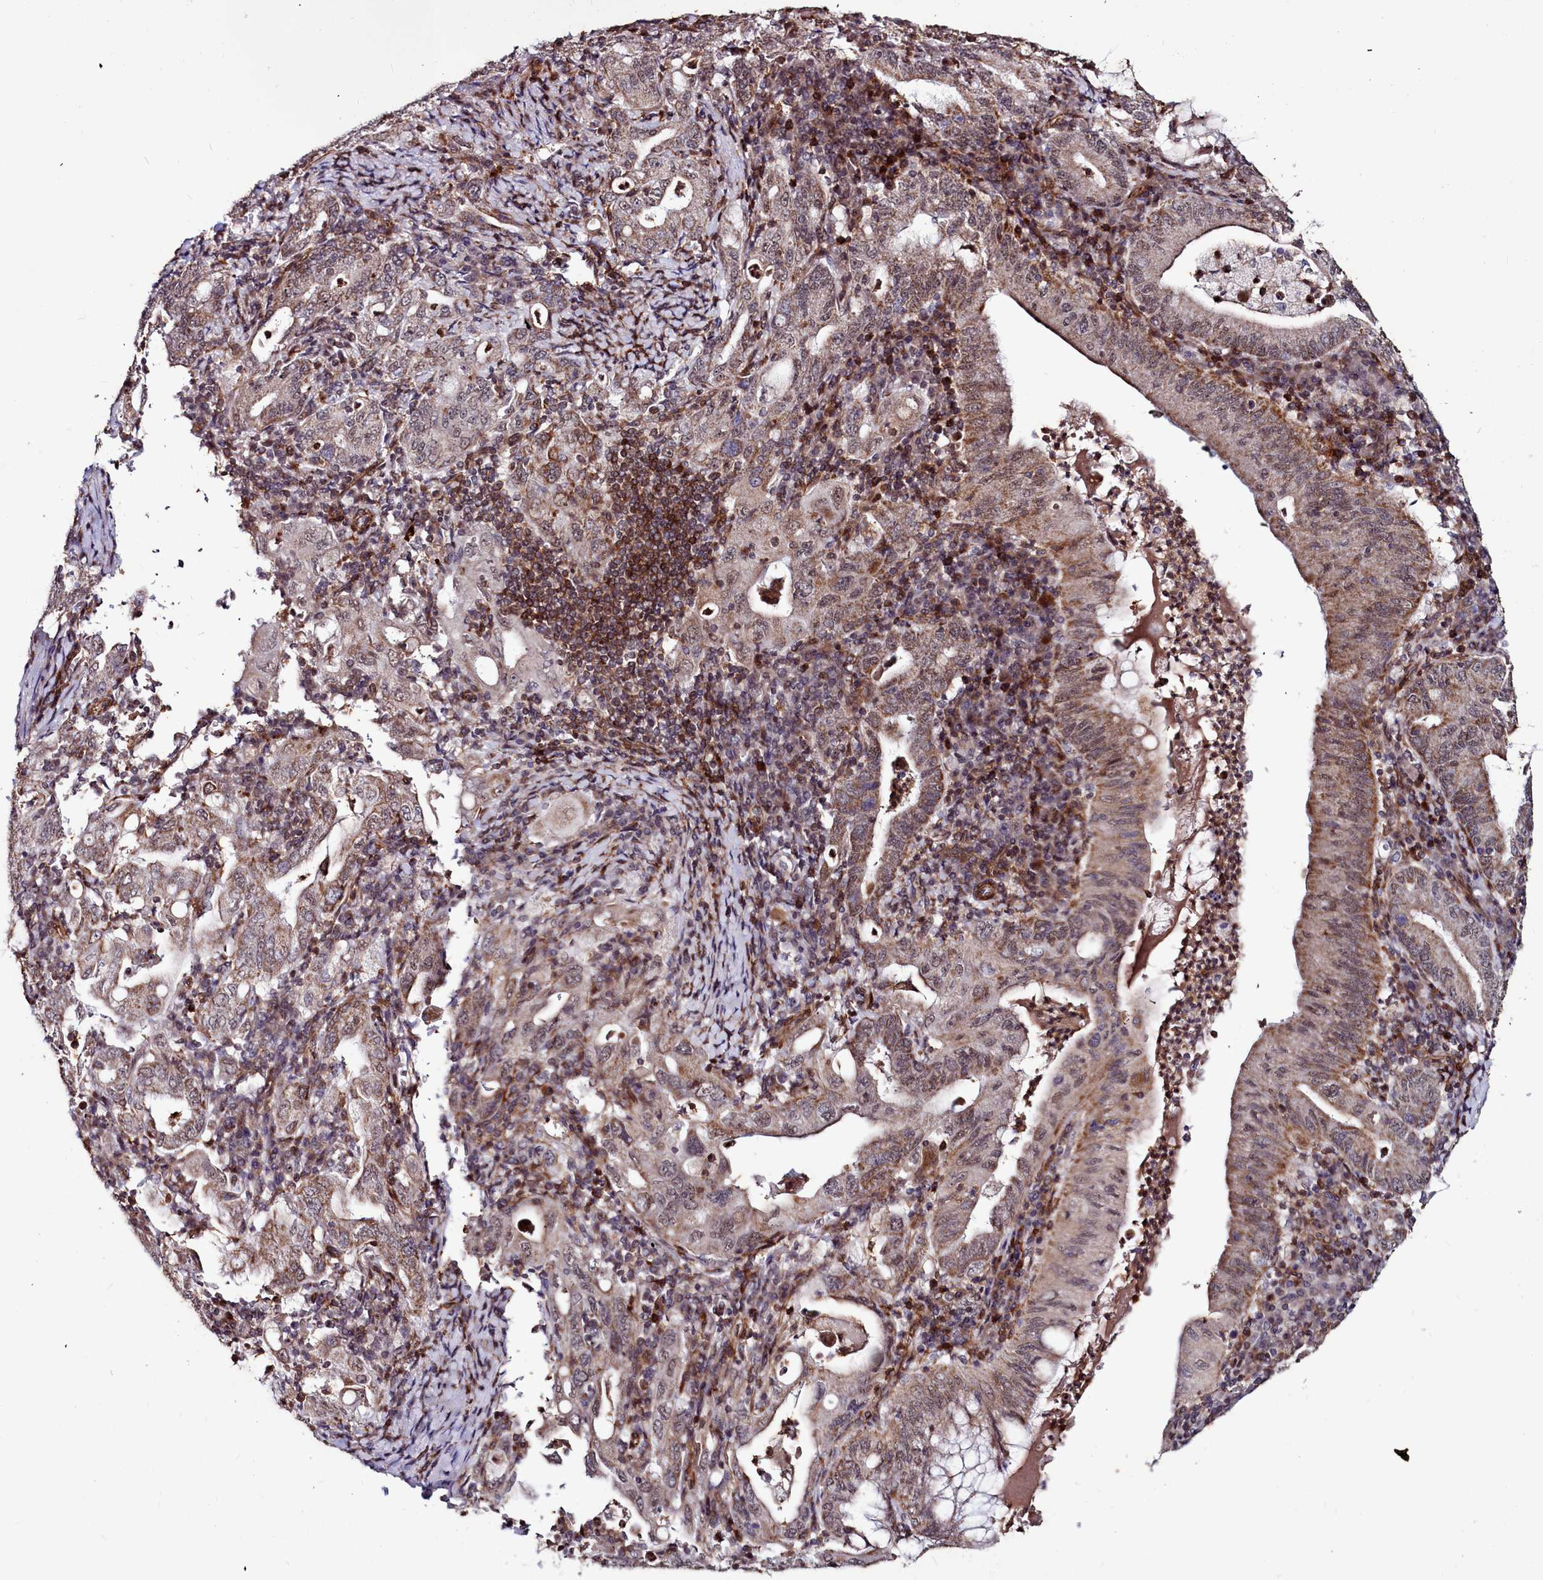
{"staining": {"intensity": "moderate", "quantity": "25%-75%", "location": "cytoplasmic/membranous,nuclear"}, "tissue": "stomach cancer", "cell_type": "Tumor cells", "image_type": "cancer", "snomed": [{"axis": "morphology", "description": "Normal tissue, NOS"}, {"axis": "morphology", "description": "Adenocarcinoma, NOS"}, {"axis": "topography", "description": "Esophagus"}, {"axis": "topography", "description": "Stomach, upper"}, {"axis": "topography", "description": "Peripheral nerve tissue"}], "caption": "IHC image of neoplastic tissue: adenocarcinoma (stomach) stained using IHC displays medium levels of moderate protein expression localized specifically in the cytoplasmic/membranous and nuclear of tumor cells, appearing as a cytoplasmic/membranous and nuclear brown color.", "gene": "CLK3", "patient": {"sex": "male", "age": 62}}